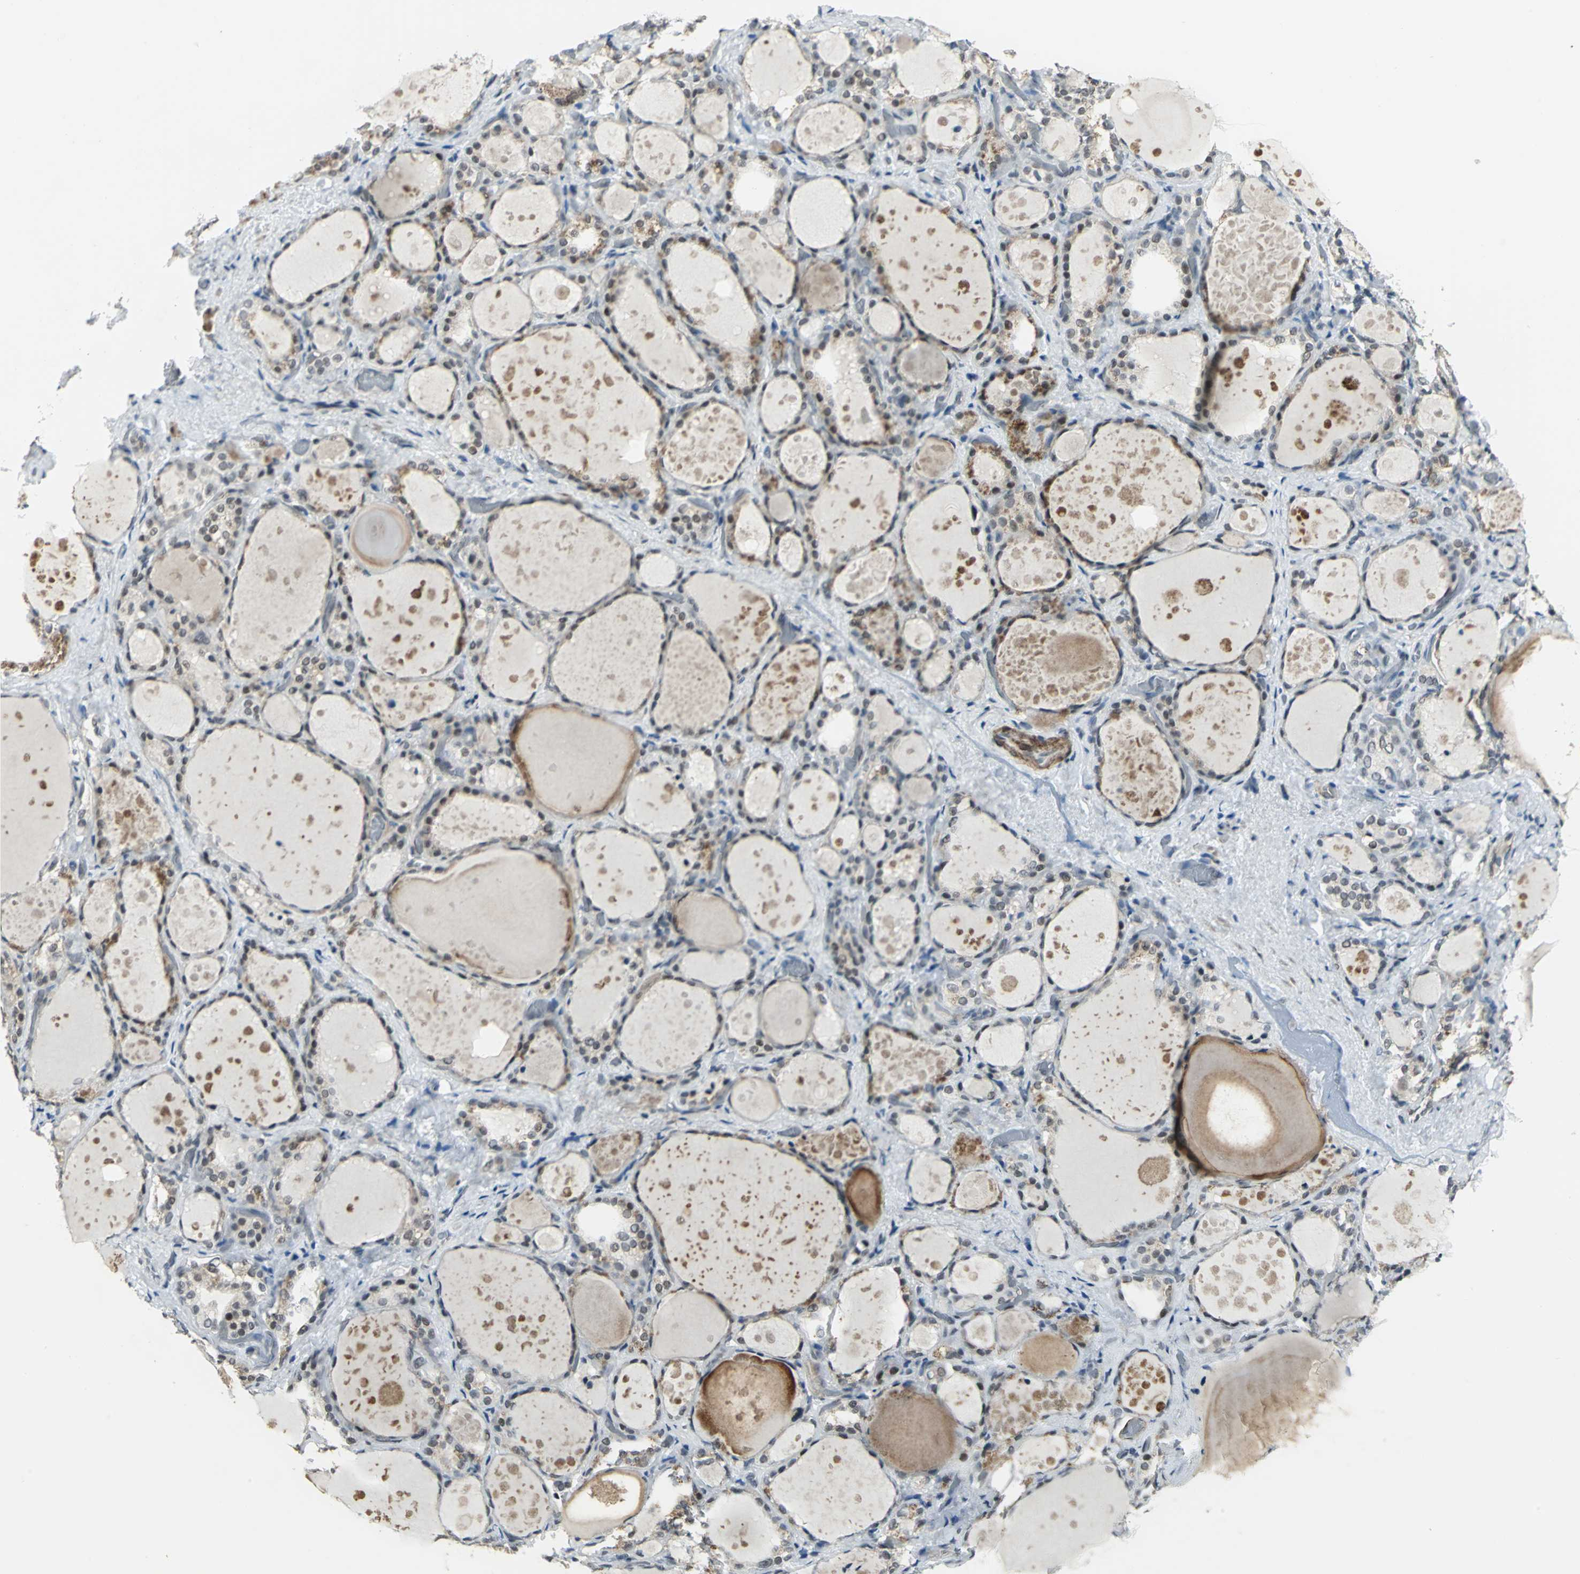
{"staining": {"intensity": "moderate", "quantity": "<25%", "location": "cytoplasmic/membranous,nuclear"}, "tissue": "thyroid gland", "cell_type": "Glandular cells", "image_type": "normal", "snomed": [{"axis": "morphology", "description": "Normal tissue, NOS"}, {"axis": "topography", "description": "Thyroid gland"}], "caption": "Moderate cytoplasmic/membranous,nuclear staining is identified in approximately <25% of glandular cells in normal thyroid gland.", "gene": "MTA1", "patient": {"sex": "female", "age": 75}}